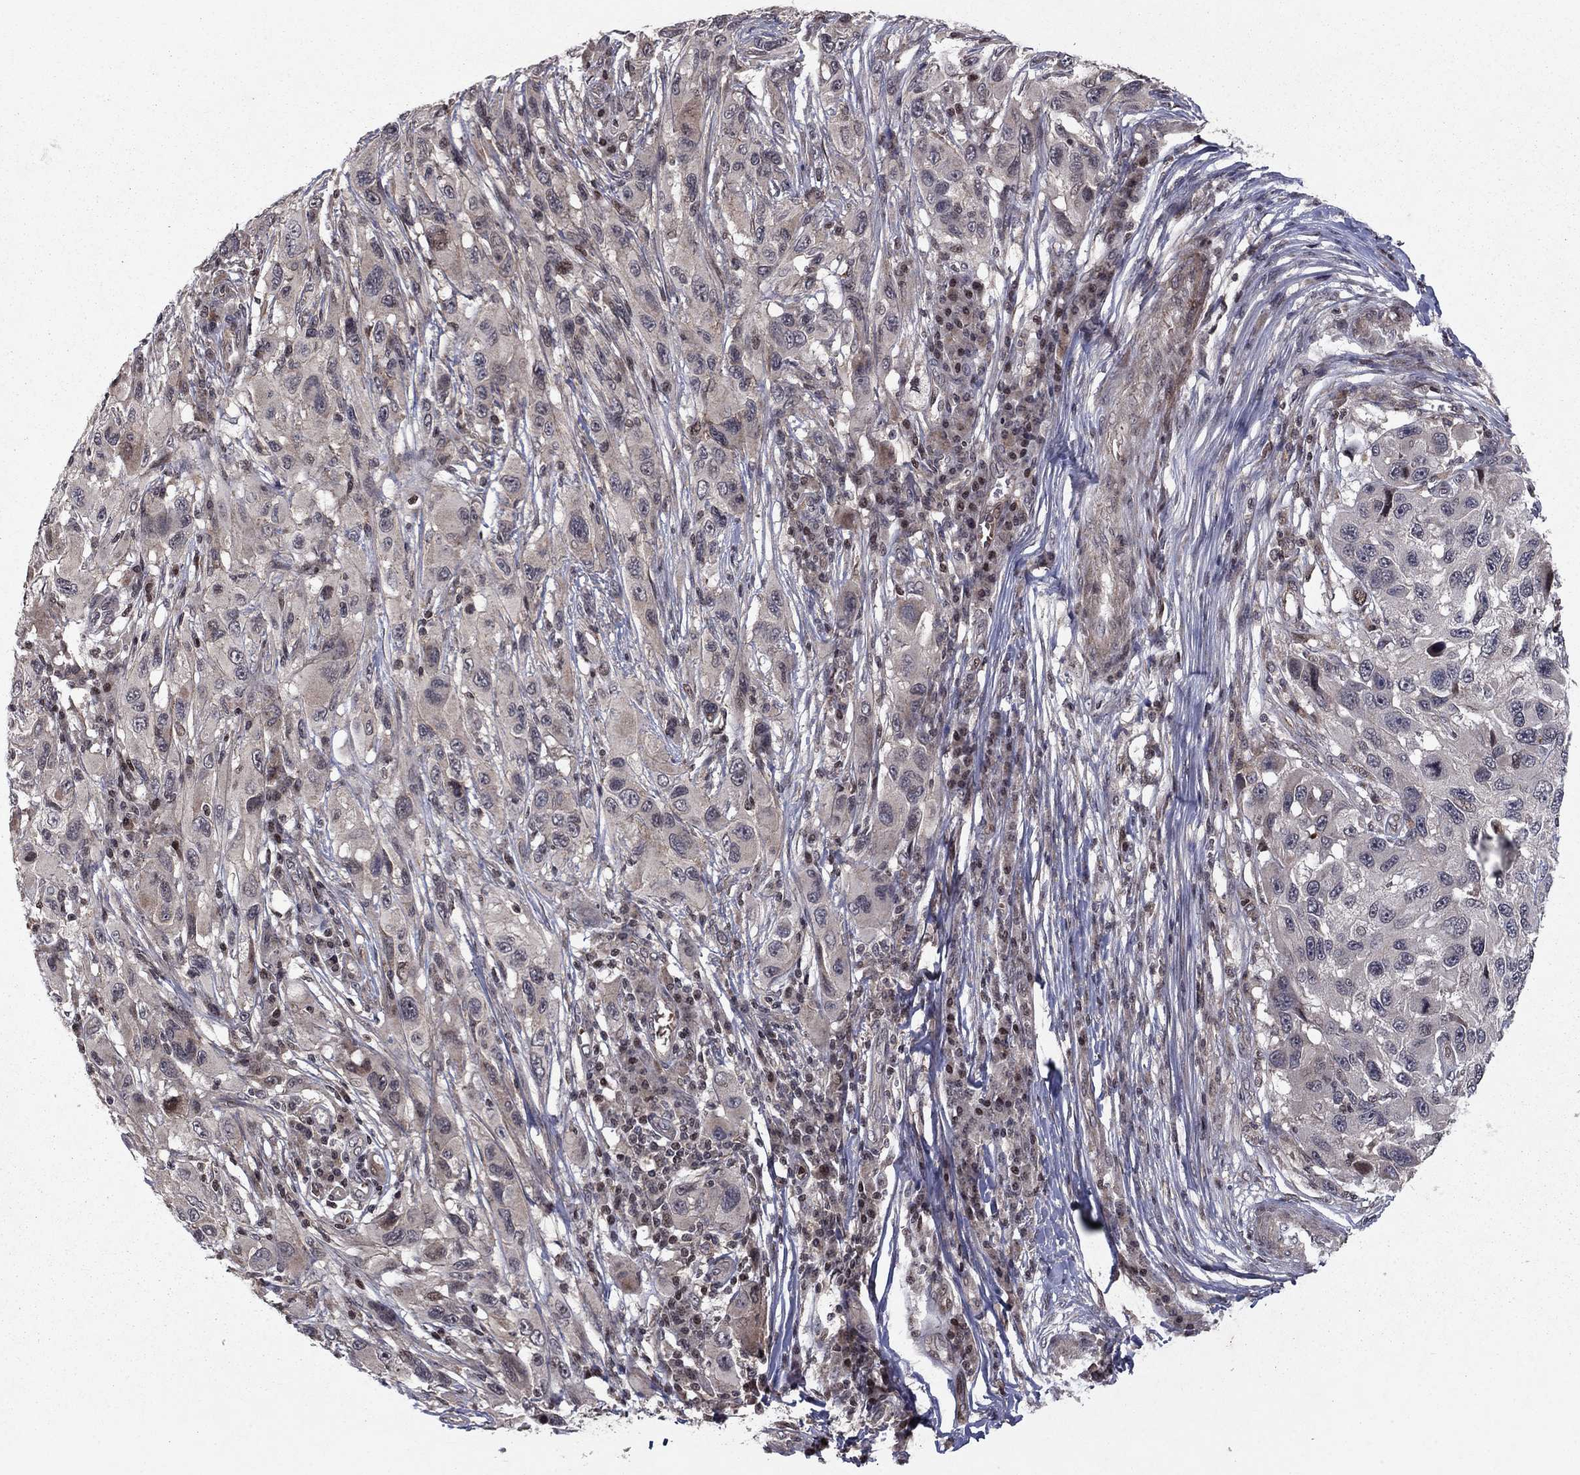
{"staining": {"intensity": "negative", "quantity": "none", "location": "none"}, "tissue": "melanoma", "cell_type": "Tumor cells", "image_type": "cancer", "snomed": [{"axis": "morphology", "description": "Malignant melanoma, NOS"}, {"axis": "topography", "description": "Skin"}], "caption": "Immunohistochemistry micrograph of neoplastic tissue: malignant melanoma stained with DAB demonstrates no significant protein expression in tumor cells.", "gene": "SORBS1", "patient": {"sex": "male", "age": 53}}